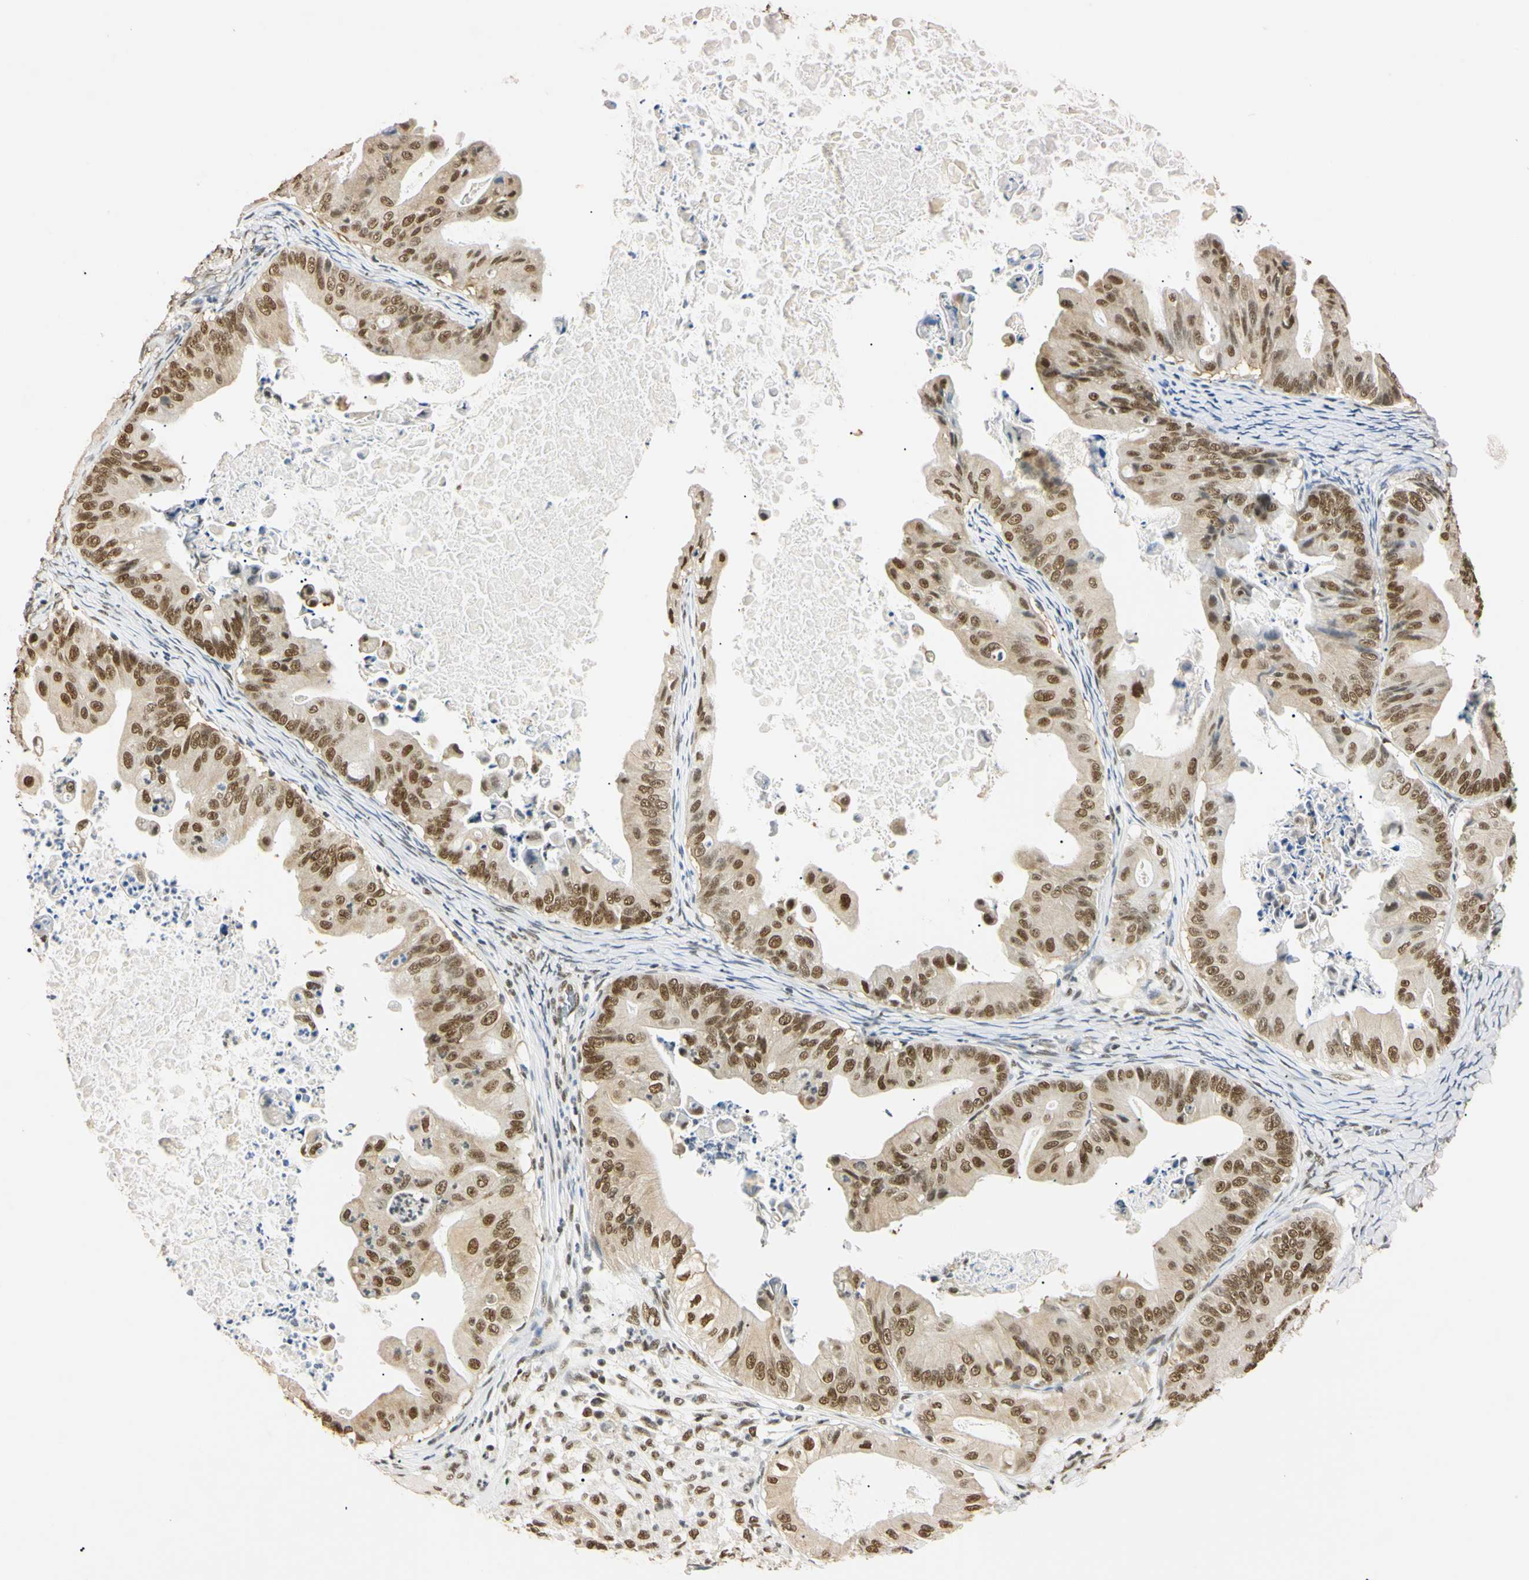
{"staining": {"intensity": "moderate", "quantity": ">75%", "location": "nuclear"}, "tissue": "ovarian cancer", "cell_type": "Tumor cells", "image_type": "cancer", "snomed": [{"axis": "morphology", "description": "Cystadenocarcinoma, mucinous, NOS"}, {"axis": "topography", "description": "Ovary"}], "caption": "Ovarian cancer was stained to show a protein in brown. There is medium levels of moderate nuclear expression in approximately >75% of tumor cells.", "gene": "SMARCA5", "patient": {"sex": "female", "age": 37}}